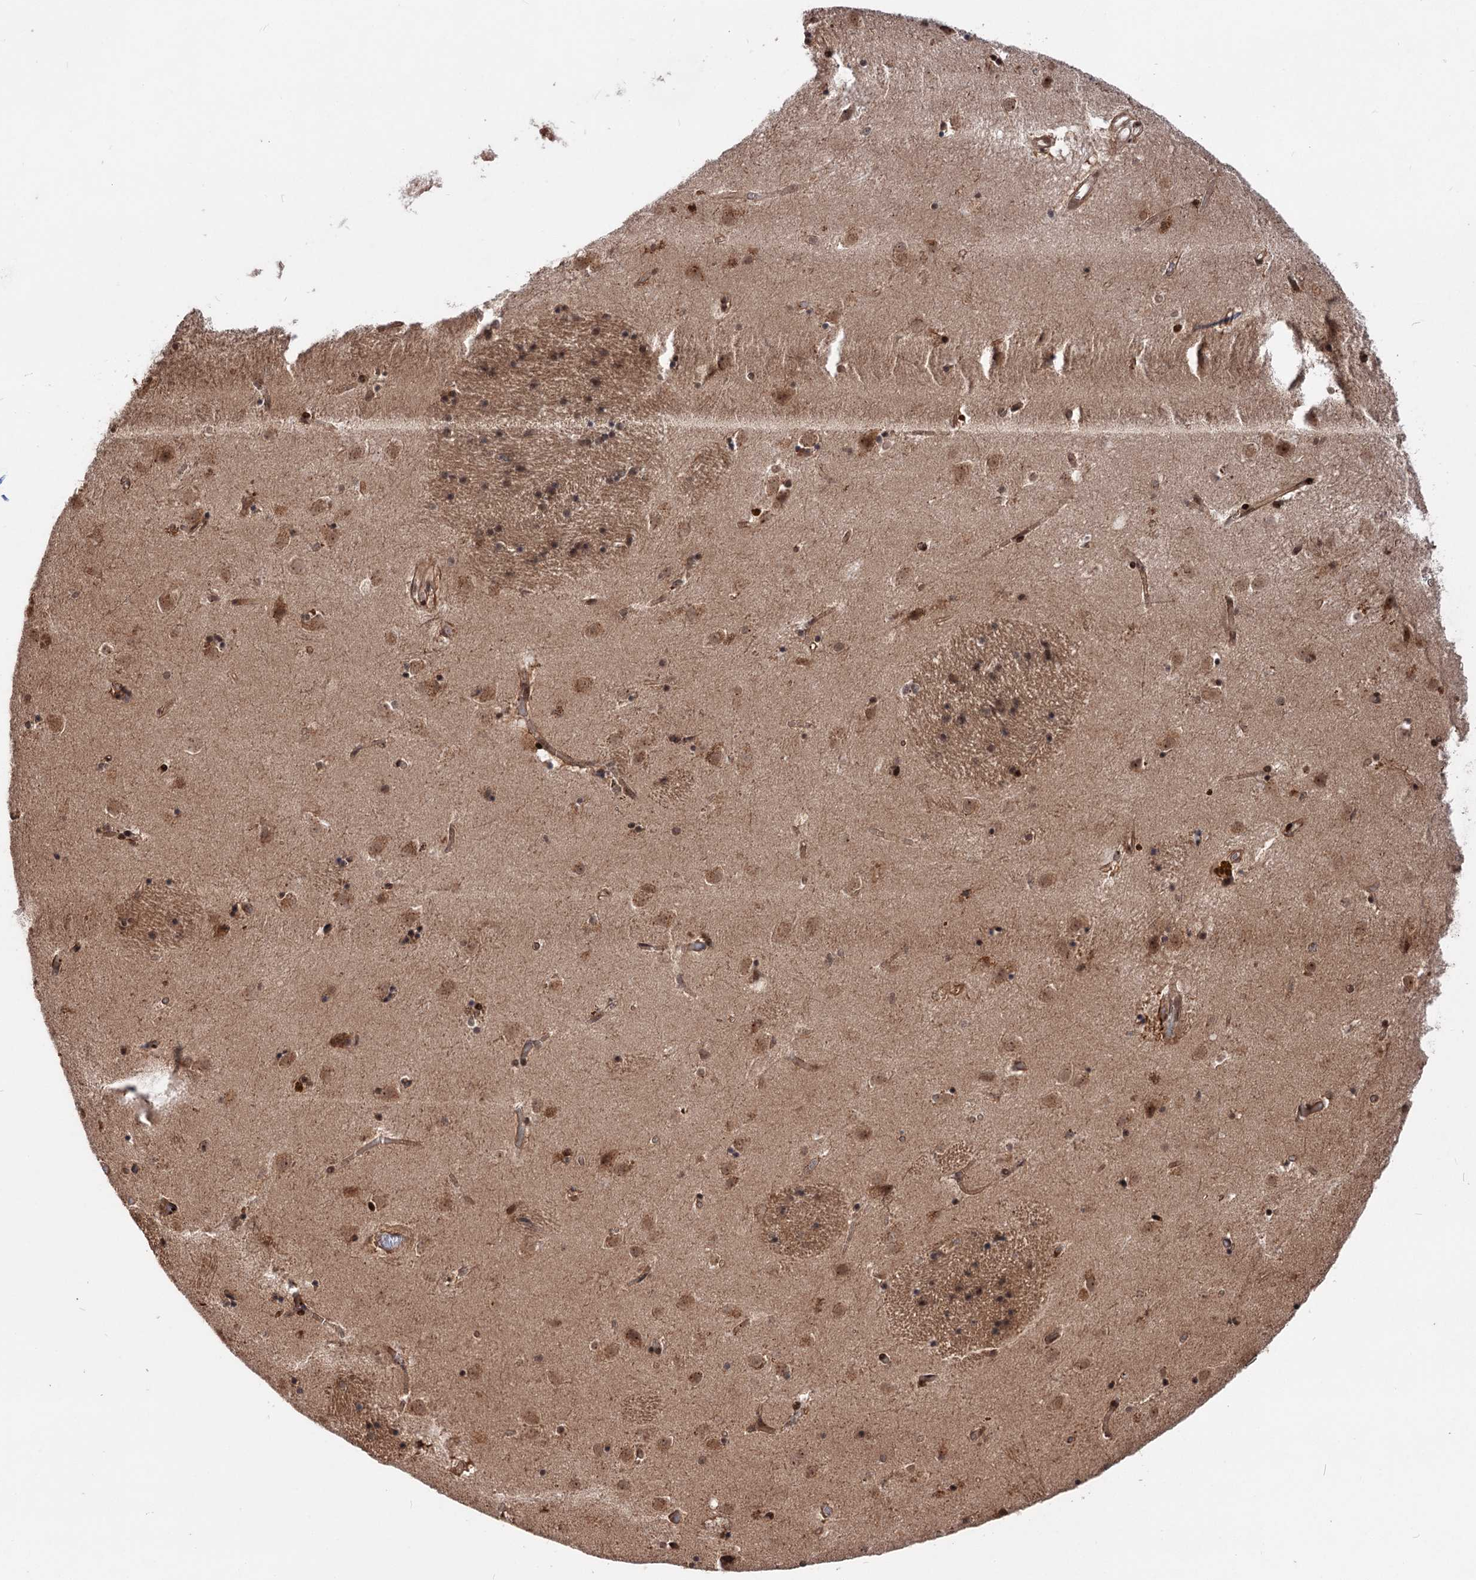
{"staining": {"intensity": "moderate", "quantity": "25%-75%", "location": "cytoplasmic/membranous,nuclear"}, "tissue": "caudate", "cell_type": "Glial cells", "image_type": "normal", "snomed": [{"axis": "morphology", "description": "Normal tissue, NOS"}, {"axis": "topography", "description": "Lateral ventricle wall"}], "caption": "Immunohistochemical staining of benign caudate shows 25%-75% levels of moderate cytoplasmic/membranous,nuclear protein staining in about 25%-75% of glial cells.", "gene": "MAML1", "patient": {"sex": "male", "age": 70}}